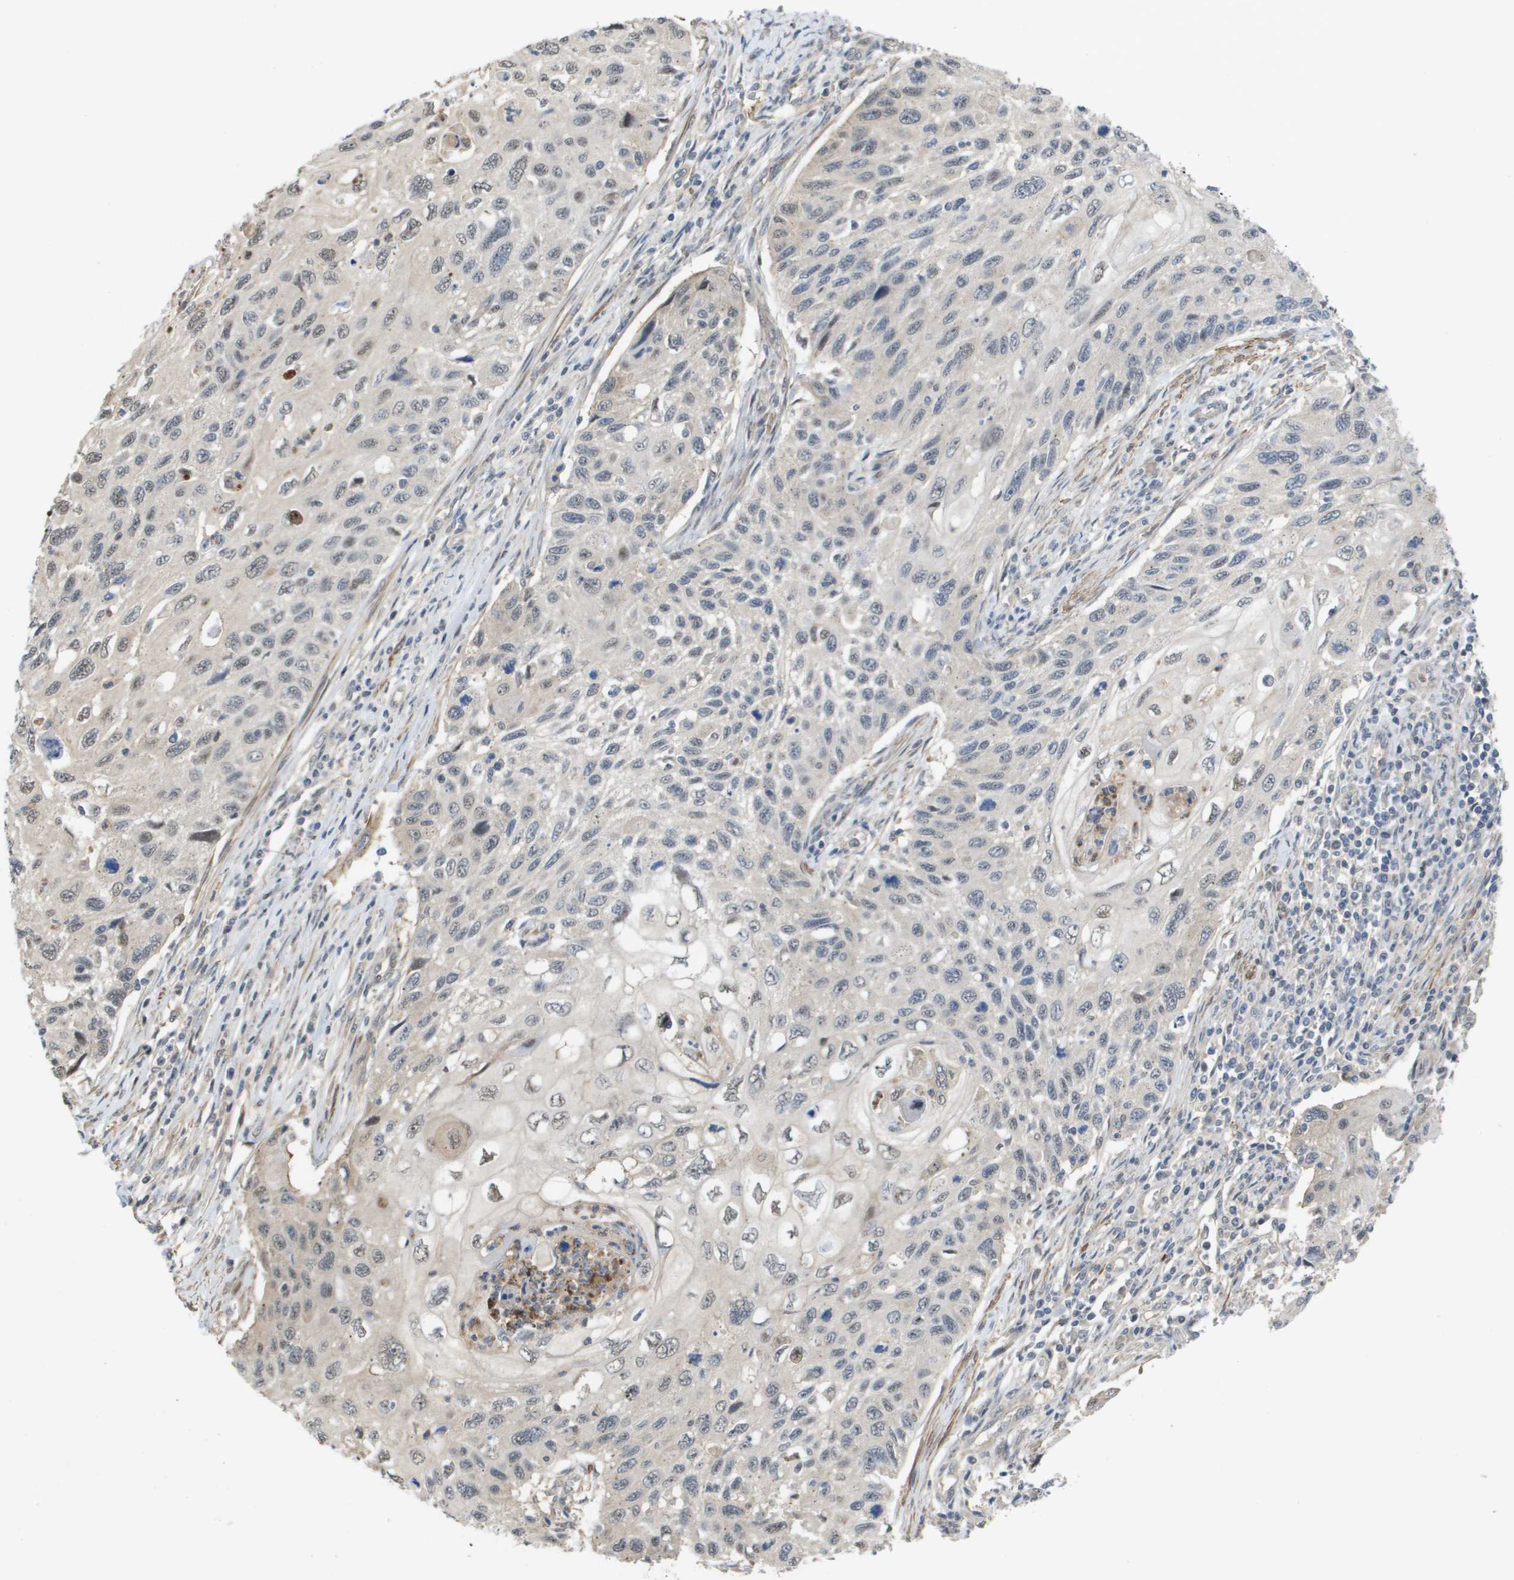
{"staining": {"intensity": "weak", "quantity": "<25%", "location": "nuclear"}, "tissue": "cervical cancer", "cell_type": "Tumor cells", "image_type": "cancer", "snomed": [{"axis": "morphology", "description": "Squamous cell carcinoma, NOS"}, {"axis": "topography", "description": "Cervix"}], "caption": "Tumor cells show no significant protein positivity in squamous cell carcinoma (cervical). Brightfield microscopy of immunohistochemistry stained with DAB (3,3'-diaminobenzidine) (brown) and hematoxylin (blue), captured at high magnification.", "gene": "RNF112", "patient": {"sex": "female", "age": 70}}